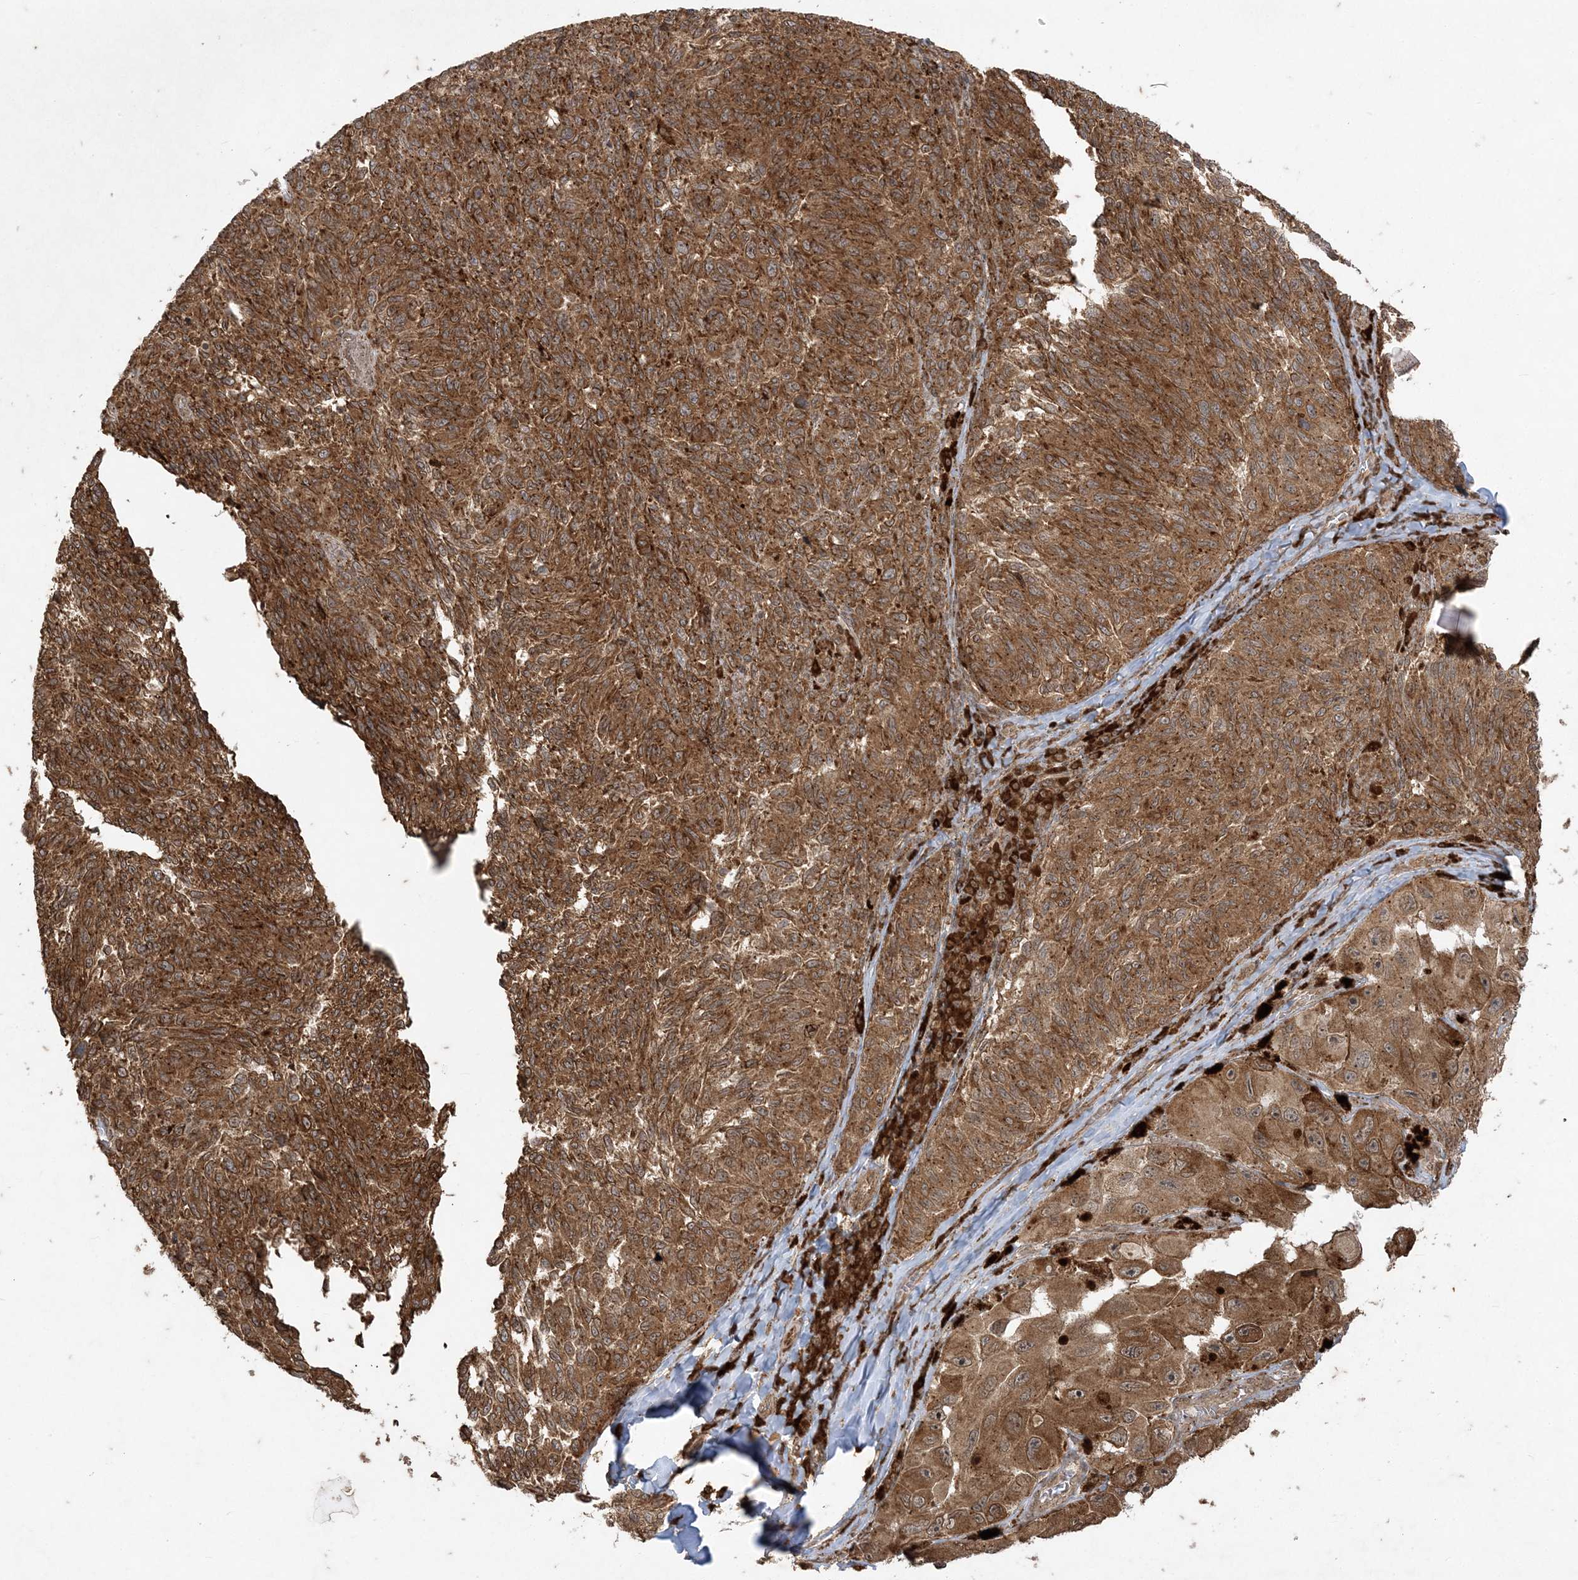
{"staining": {"intensity": "moderate", "quantity": ">75%", "location": "cytoplasmic/membranous"}, "tissue": "melanoma", "cell_type": "Tumor cells", "image_type": "cancer", "snomed": [{"axis": "morphology", "description": "Malignant melanoma, NOS"}, {"axis": "topography", "description": "Skin"}], "caption": "Malignant melanoma stained with a protein marker reveals moderate staining in tumor cells.", "gene": "RRAS", "patient": {"sex": "female", "age": 73}}